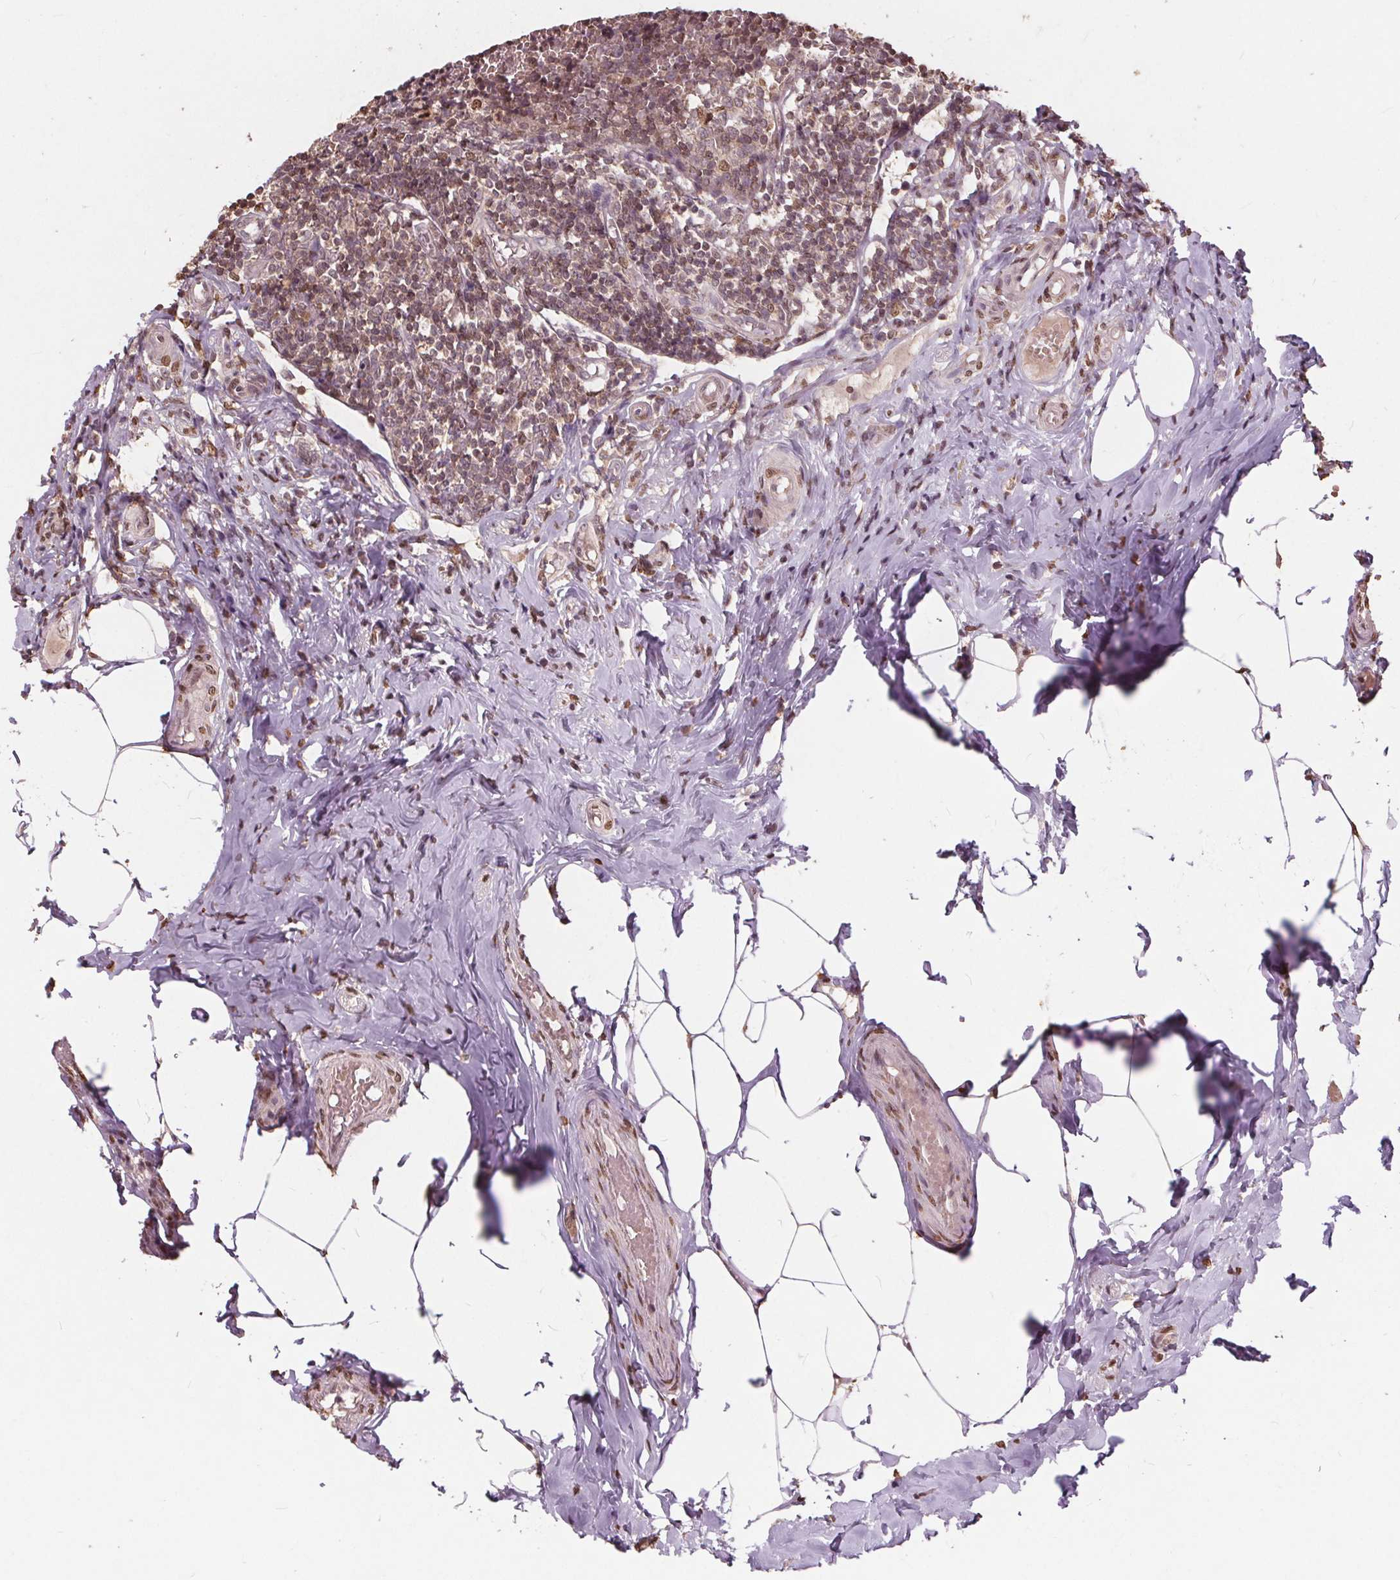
{"staining": {"intensity": "weak", "quantity": ">75%", "location": "cytoplasmic/membranous,nuclear"}, "tissue": "appendix", "cell_type": "Glandular cells", "image_type": "normal", "snomed": [{"axis": "morphology", "description": "Normal tissue, NOS"}, {"axis": "topography", "description": "Appendix"}], "caption": "High-magnification brightfield microscopy of normal appendix stained with DAB (3,3'-diaminobenzidine) (brown) and counterstained with hematoxylin (blue). glandular cells exhibit weak cytoplasmic/membranous,nuclear positivity is identified in about>75% of cells.", "gene": "HIF1AN", "patient": {"sex": "female", "age": 32}}